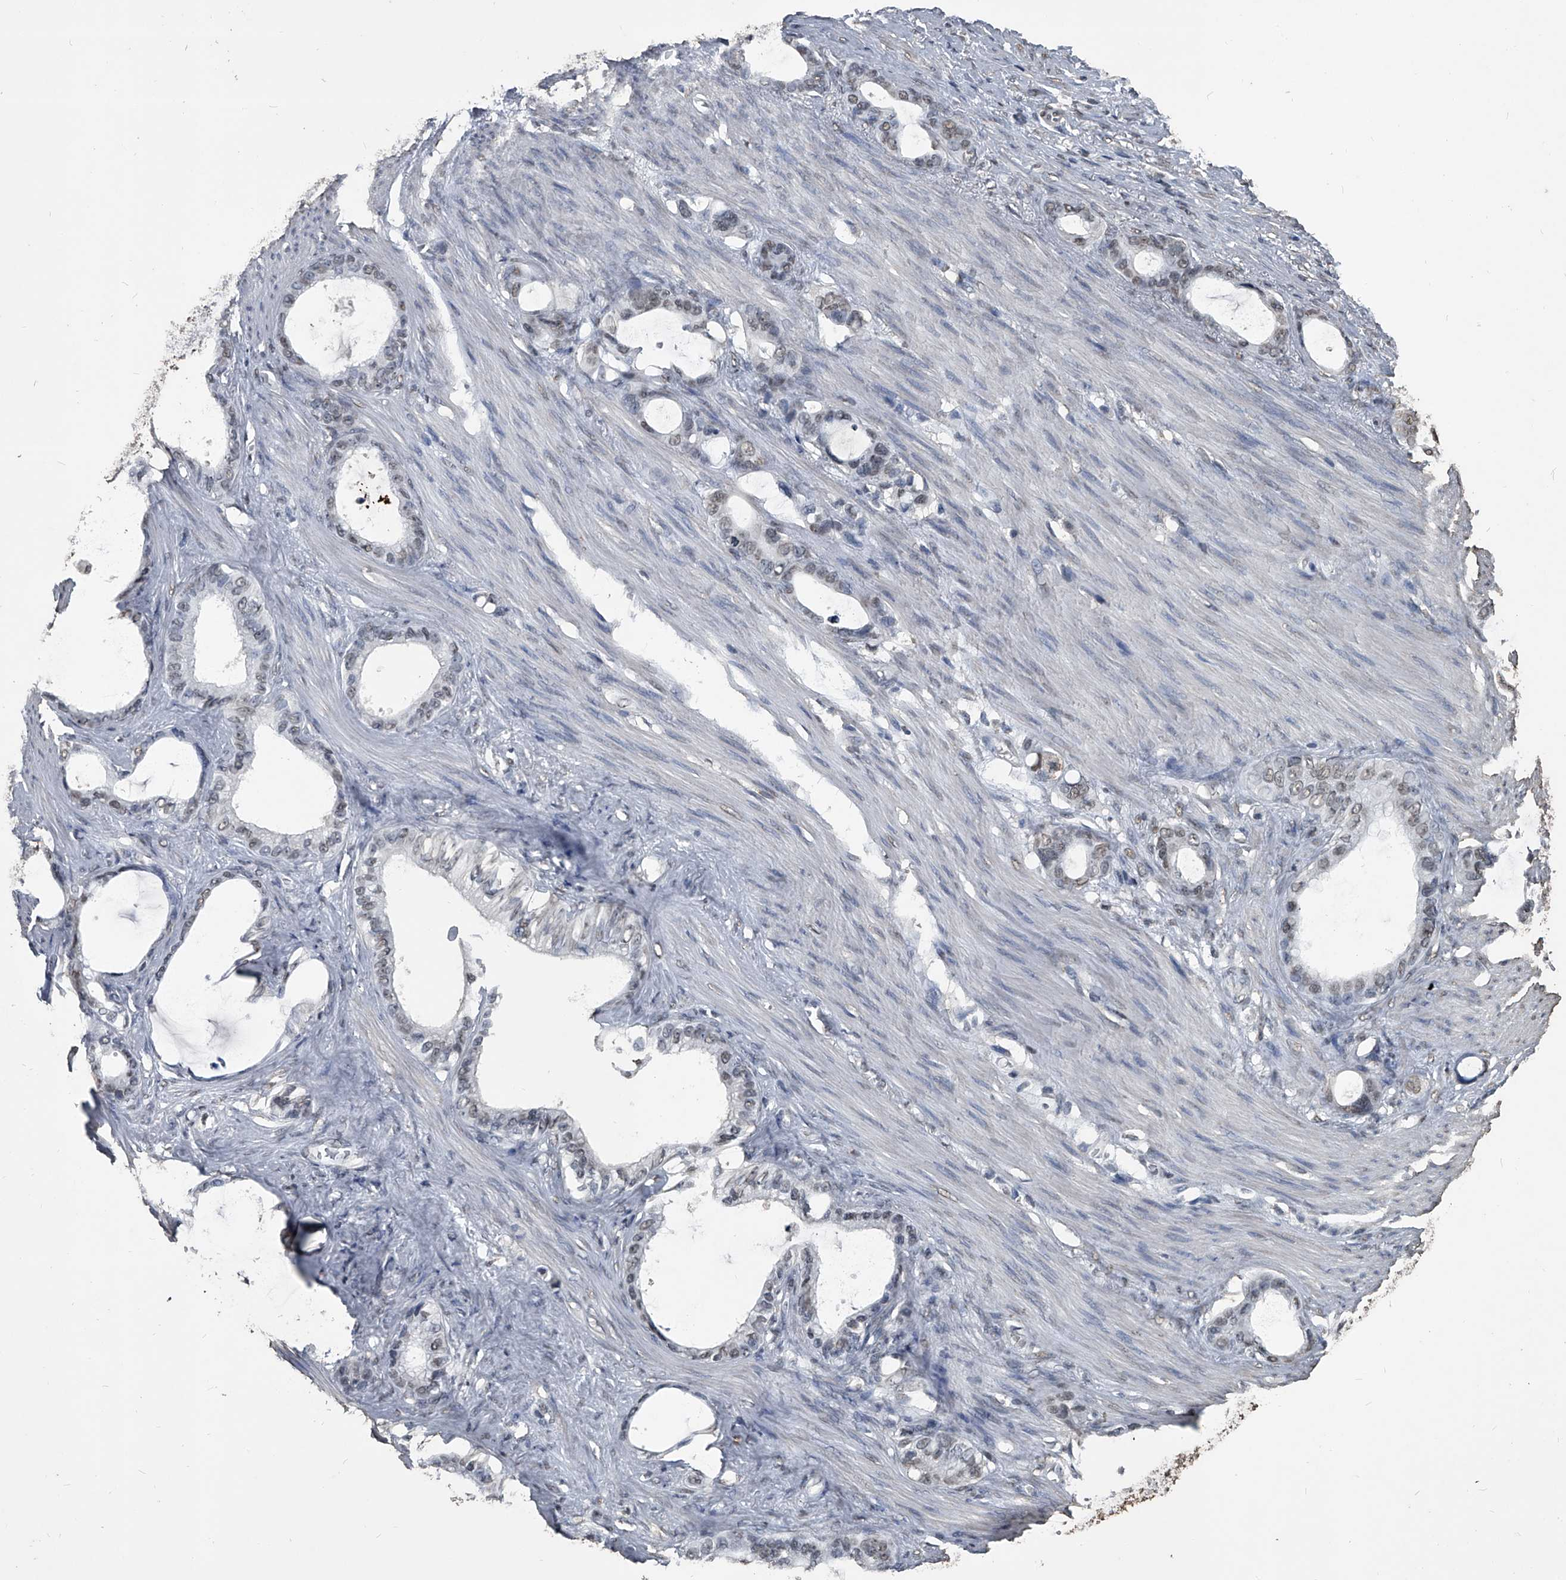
{"staining": {"intensity": "weak", "quantity": "<25%", "location": "nuclear"}, "tissue": "stomach cancer", "cell_type": "Tumor cells", "image_type": "cancer", "snomed": [{"axis": "morphology", "description": "Adenocarcinoma, NOS"}, {"axis": "topography", "description": "Stomach"}], "caption": "A photomicrograph of adenocarcinoma (stomach) stained for a protein demonstrates no brown staining in tumor cells. The staining was performed using DAB (3,3'-diaminobenzidine) to visualize the protein expression in brown, while the nuclei were stained in blue with hematoxylin (Magnification: 20x).", "gene": "MATR3", "patient": {"sex": "female", "age": 75}}